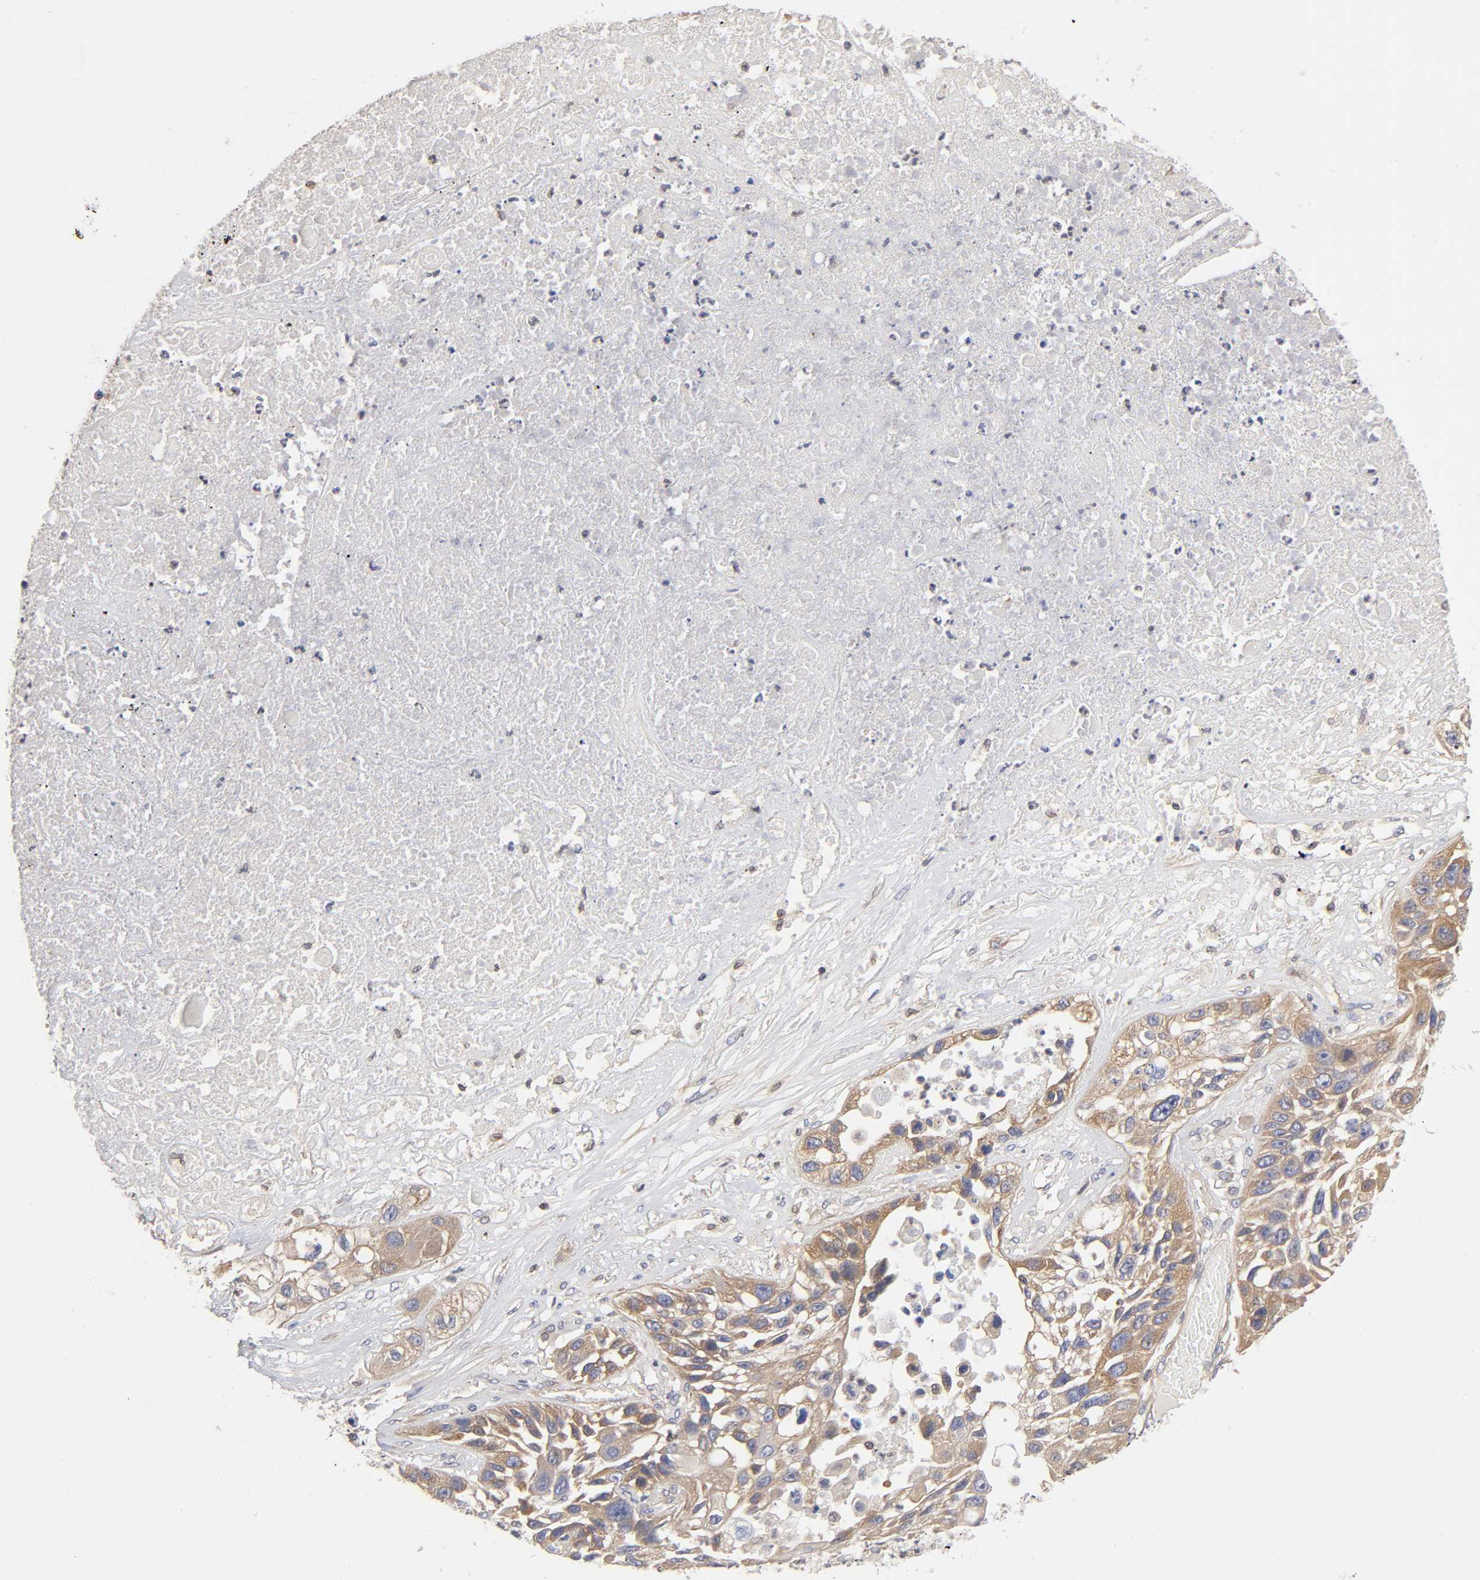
{"staining": {"intensity": "weak", "quantity": "25%-75%", "location": "cytoplasmic/membranous"}, "tissue": "lung cancer", "cell_type": "Tumor cells", "image_type": "cancer", "snomed": [{"axis": "morphology", "description": "Squamous cell carcinoma, NOS"}, {"axis": "topography", "description": "Lung"}], "caption": "The immunohistochemical stain shows weak cytoplasmic/membranous staining in tumor cells of lung squamous cell carcinoma tissue.", "gene": "STRN3", "patient": {"sex": "male", "age": 71}}